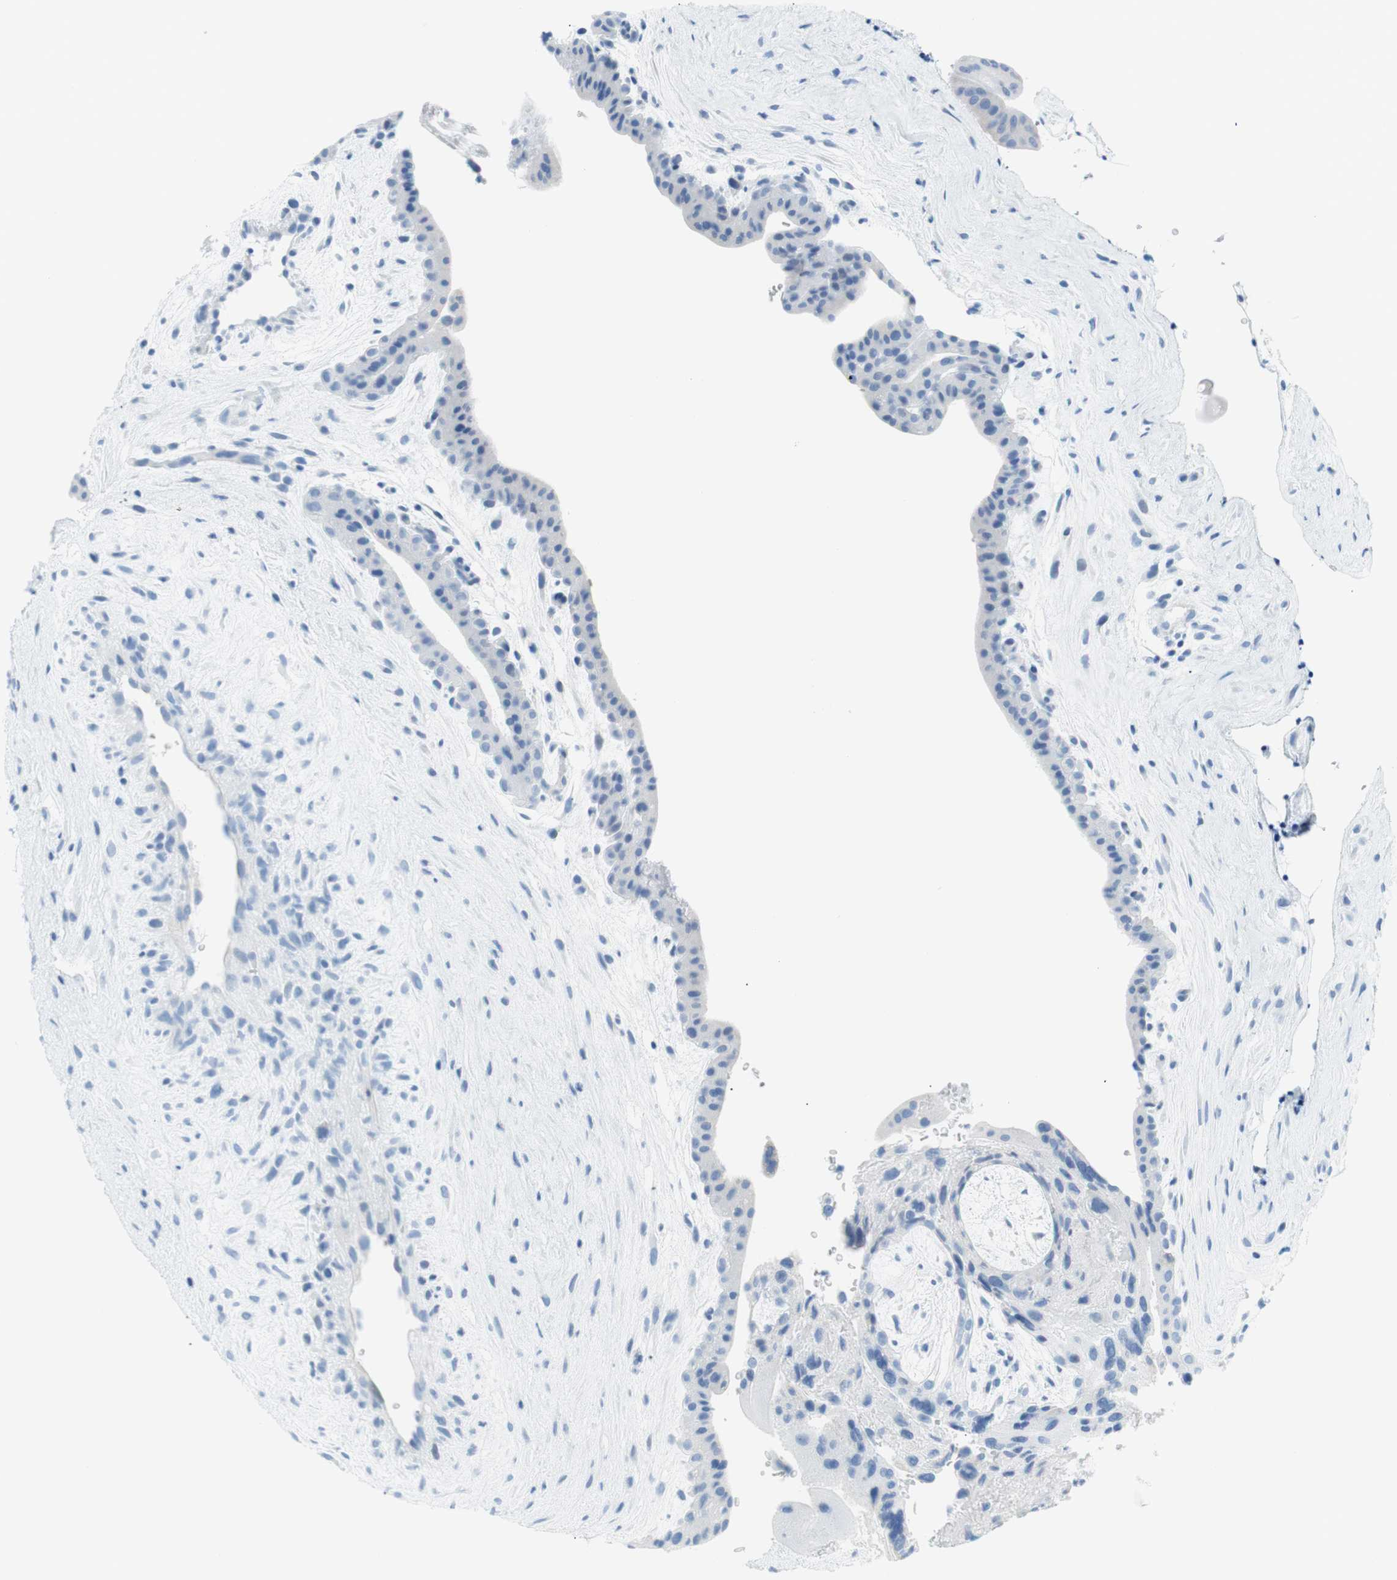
{"staining": {"intensity": "negative", "quantity": "none", "location": "none"}, "tissue": "placenta", "cell_type": "Decidual cells", "image_type": "normal", "snomed": [{"axis": "morphology", "description": "Normal tissue, NOS"}, {"axis": "topography", "description": "Placenta"}], "caption": "This is a image of immunohistochemistry (IHC) staining of unremarkable placenta, which shows no positivity in decidual cells.", "gene": "MYH1", "patient": {"sex": "female", "age": 35}}